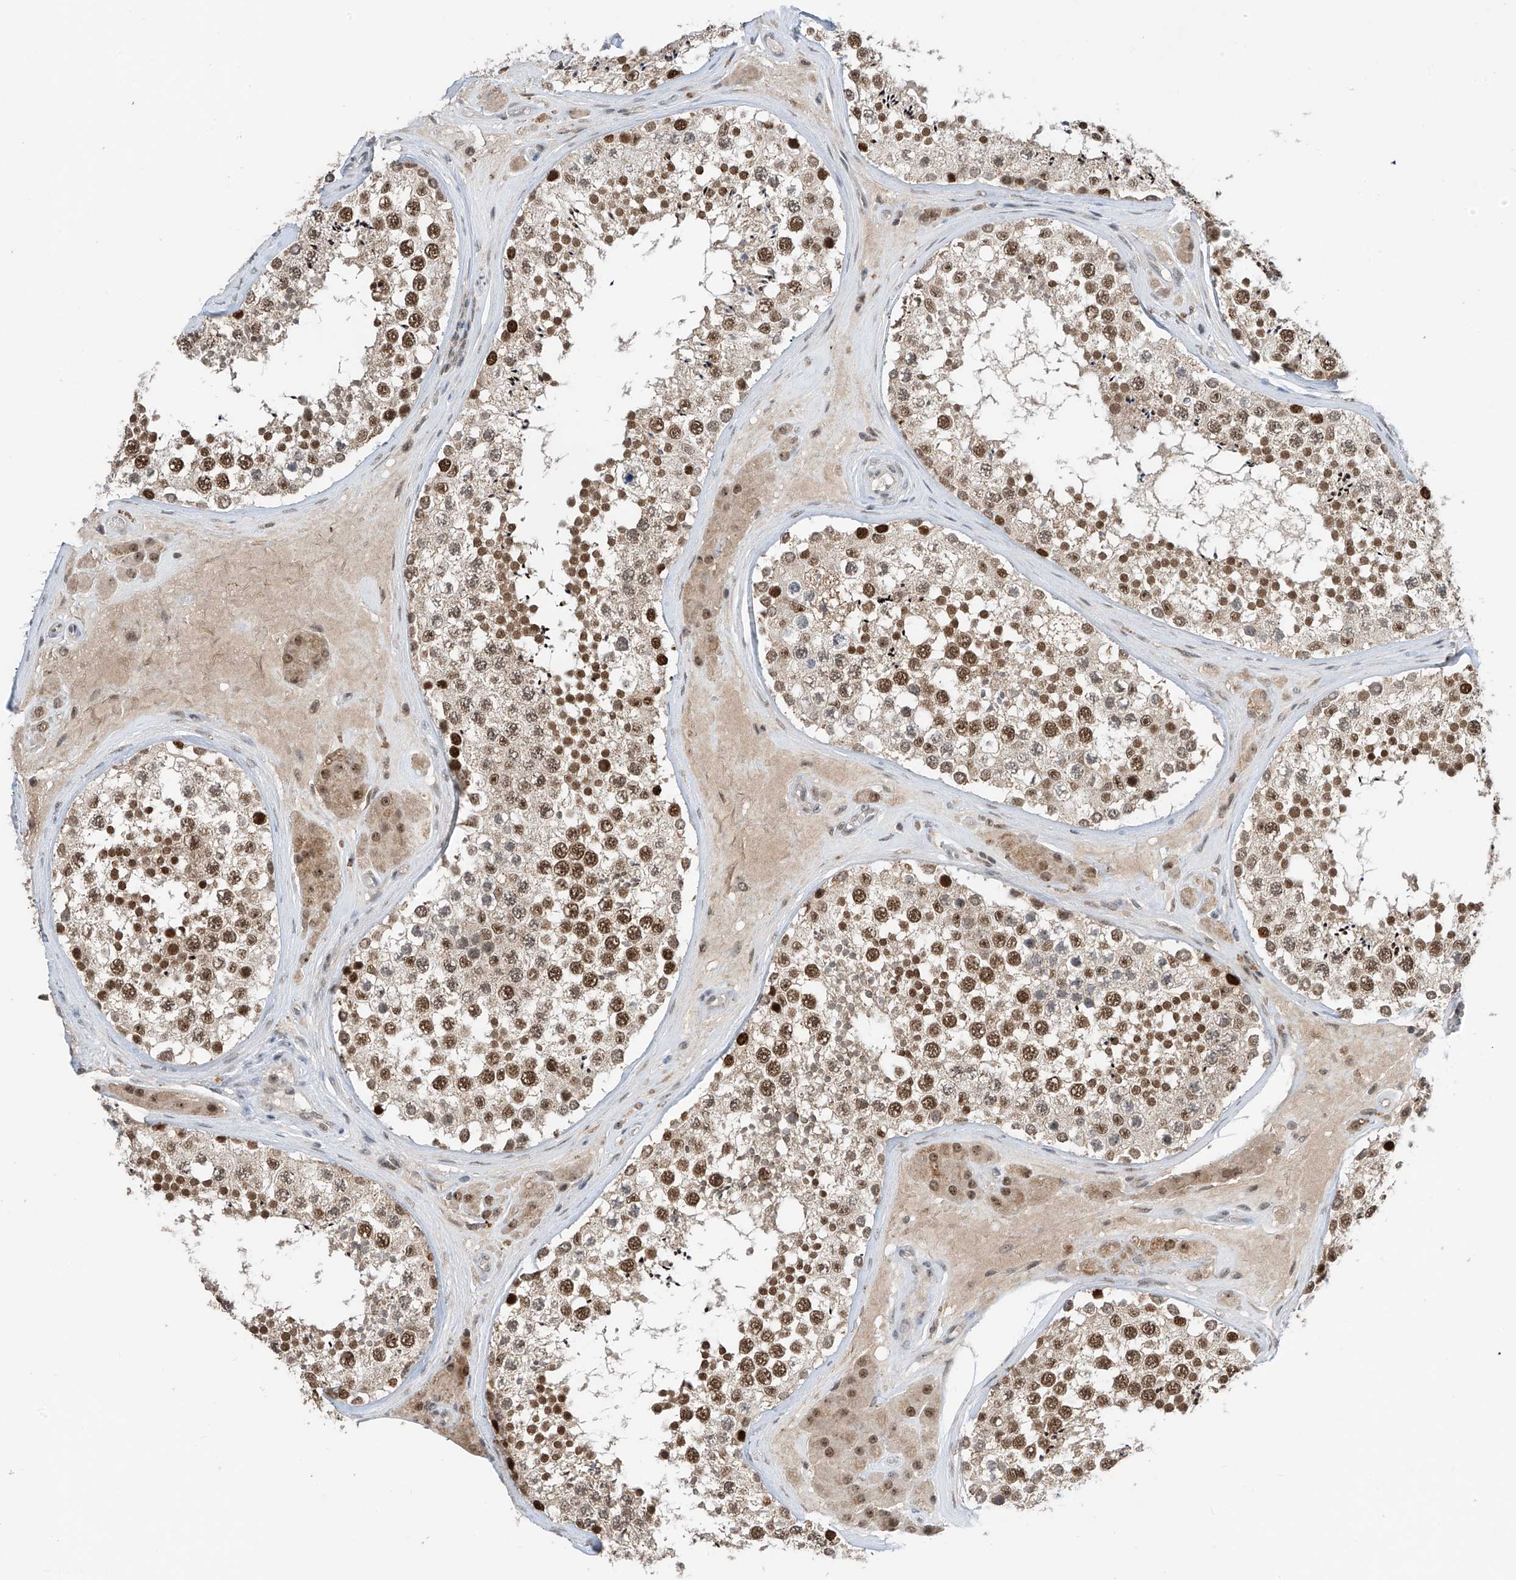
{"staining": {"intensity": "moderate", "quantity": ">75%", "location": "nuclear"}, "tissue": "testis", "cell_type": "Cells in seminiferous ducts", "image_type": "normal", "snomed": [{"axis": "morphology", "description": "Normal tissue, NOS"}, {"axis": "topography", "description": "Testis"}], "caption": "A brown stain highlights moderate nuclear expression of a protein in cells in seminiferous ducts of normal testis.", "gene": "RPAIN", "patient": {"sex": "male", "age": 46}}